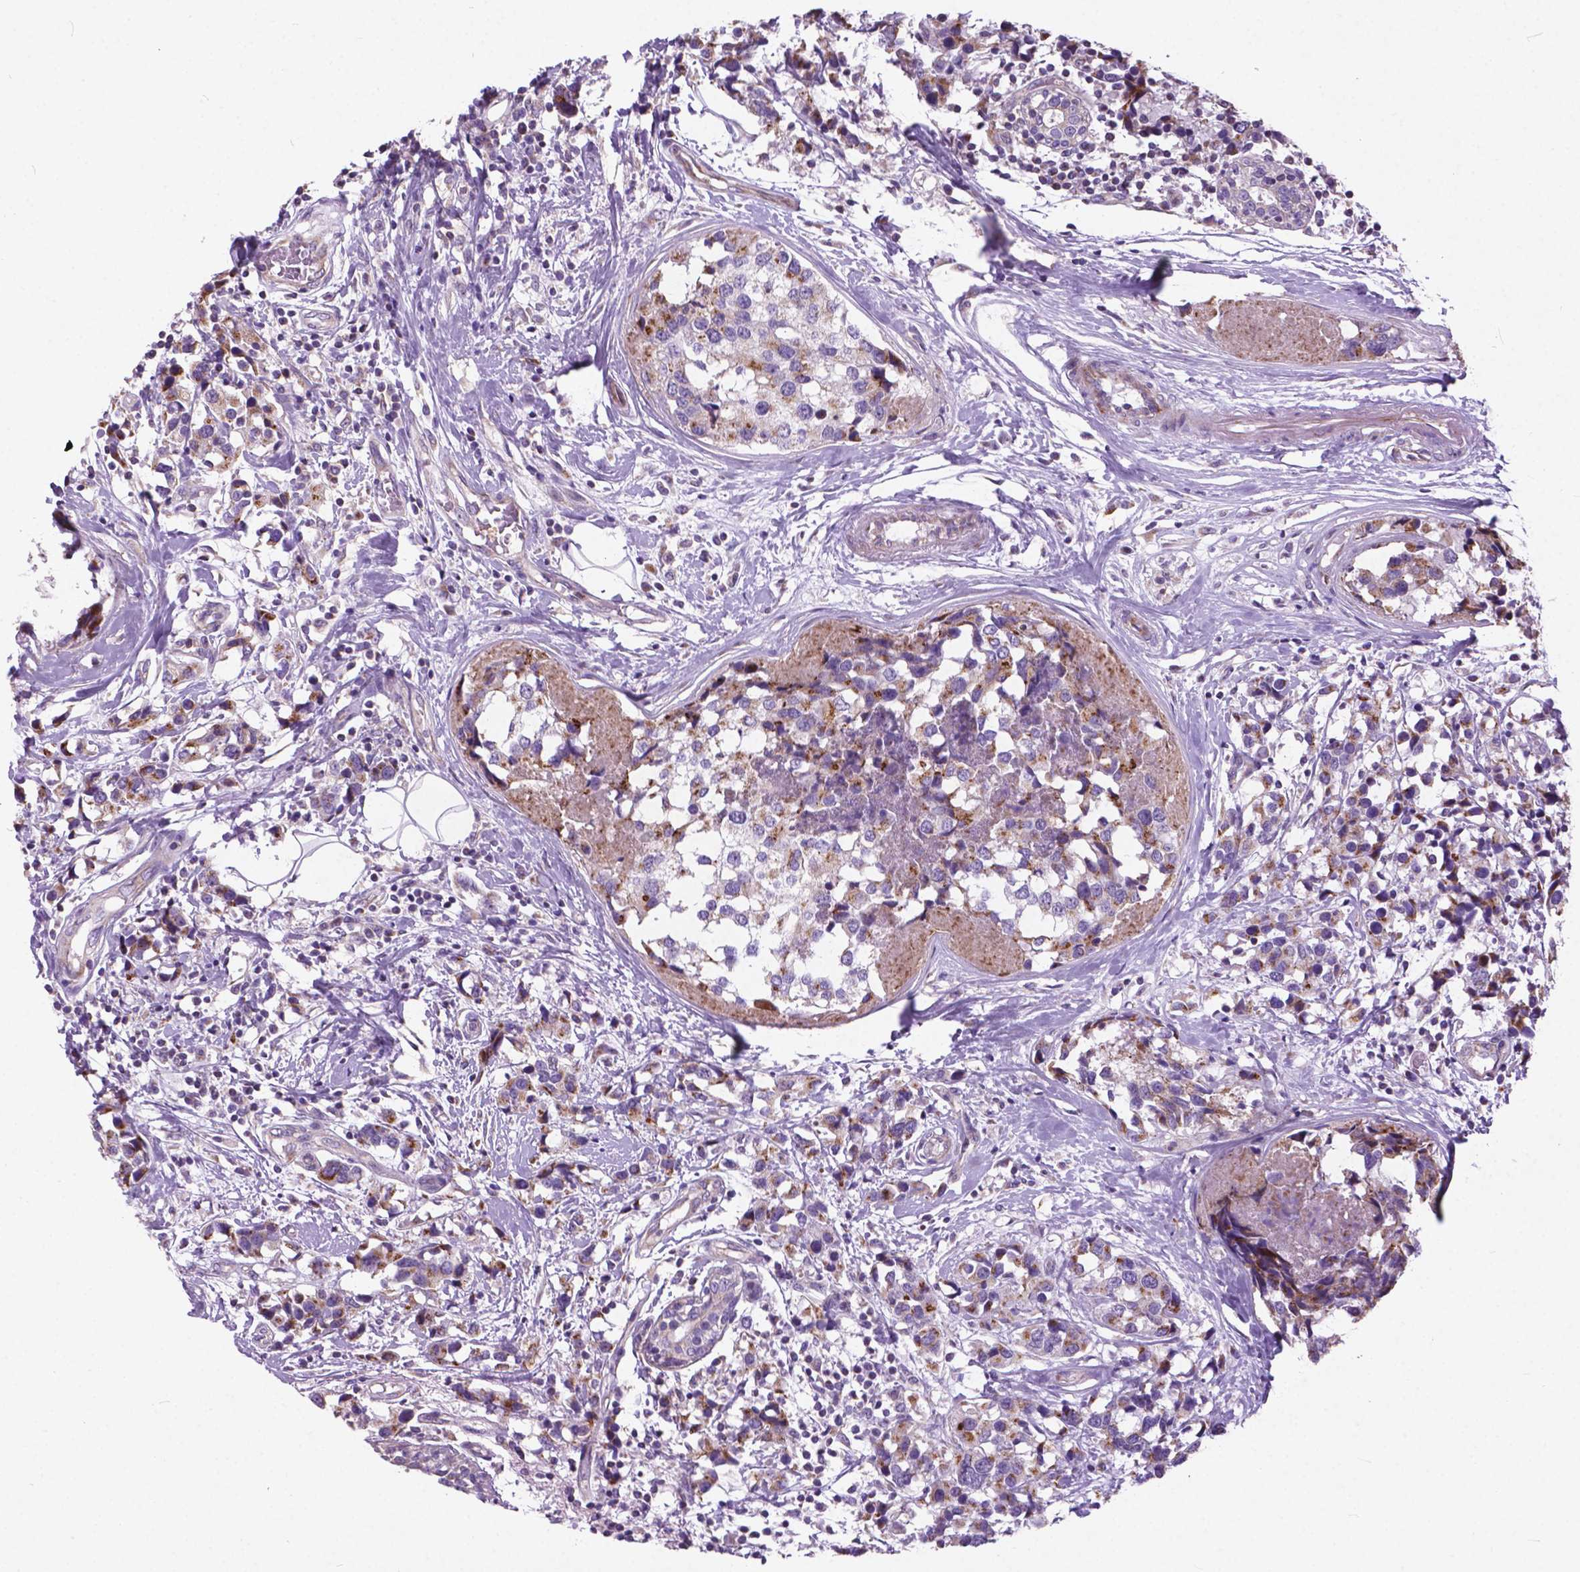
{"staining": {"intensity": "moderate", "quantity": ">75%", "location": "cytoplasmic/membranous"}, "tissue": "breast cancer", "cell_type": "Tumor cells", "image_type": "cancer", "snomed": [{"axis": "morphology", "description": "Lobular carcinoma"}, {"axis": "topography", "description": "Breast"}], "caption": "Immunohistochemical staining of human breast cancer (lobular carcinoma) shows medium levels of moderate cytoplasmic/membranous protein positivity in about >75% of tumor cells.", "gene": "ATG4D", "patient": {"sex": "female", "age": 59}}